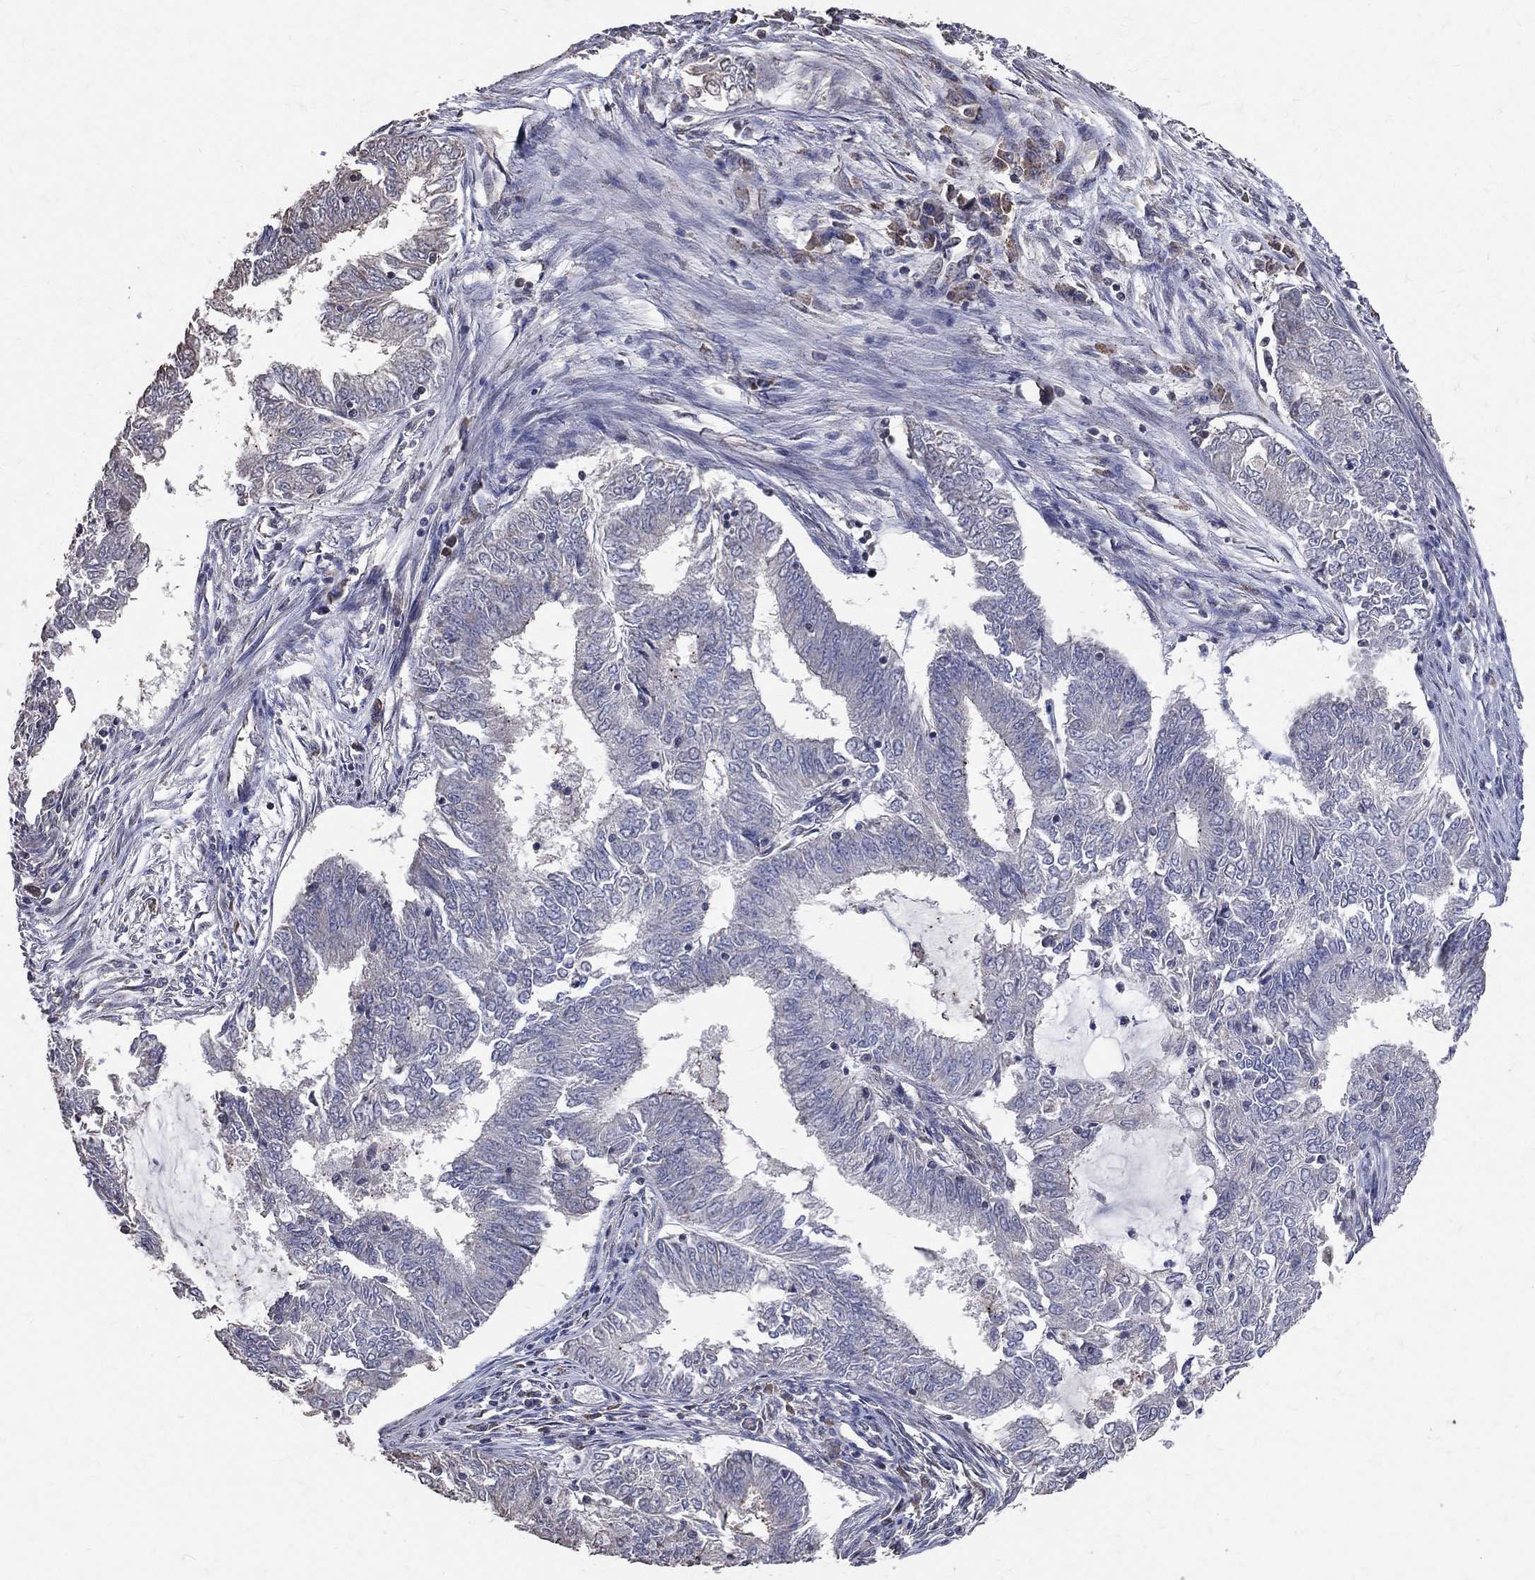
{"staining": {"intensity": "negative", "quantity": "none", "location": "none"}, "tissue": "endometrial cancer", "cell_type": "Tumor cells", "image_type": "cancer", "snomed": [{"axis": "morphology", "description": "Adenocarcinoma, NOS"}, {"axis": "topography", "description": "Endometrium"}], "caption": "Histopathology image shows no protein positivity in tumor cells of adenocarcinoma (endometrial) tissue.", "gene": "LY6K", "patient": {"sex": "female", "age": 62}}